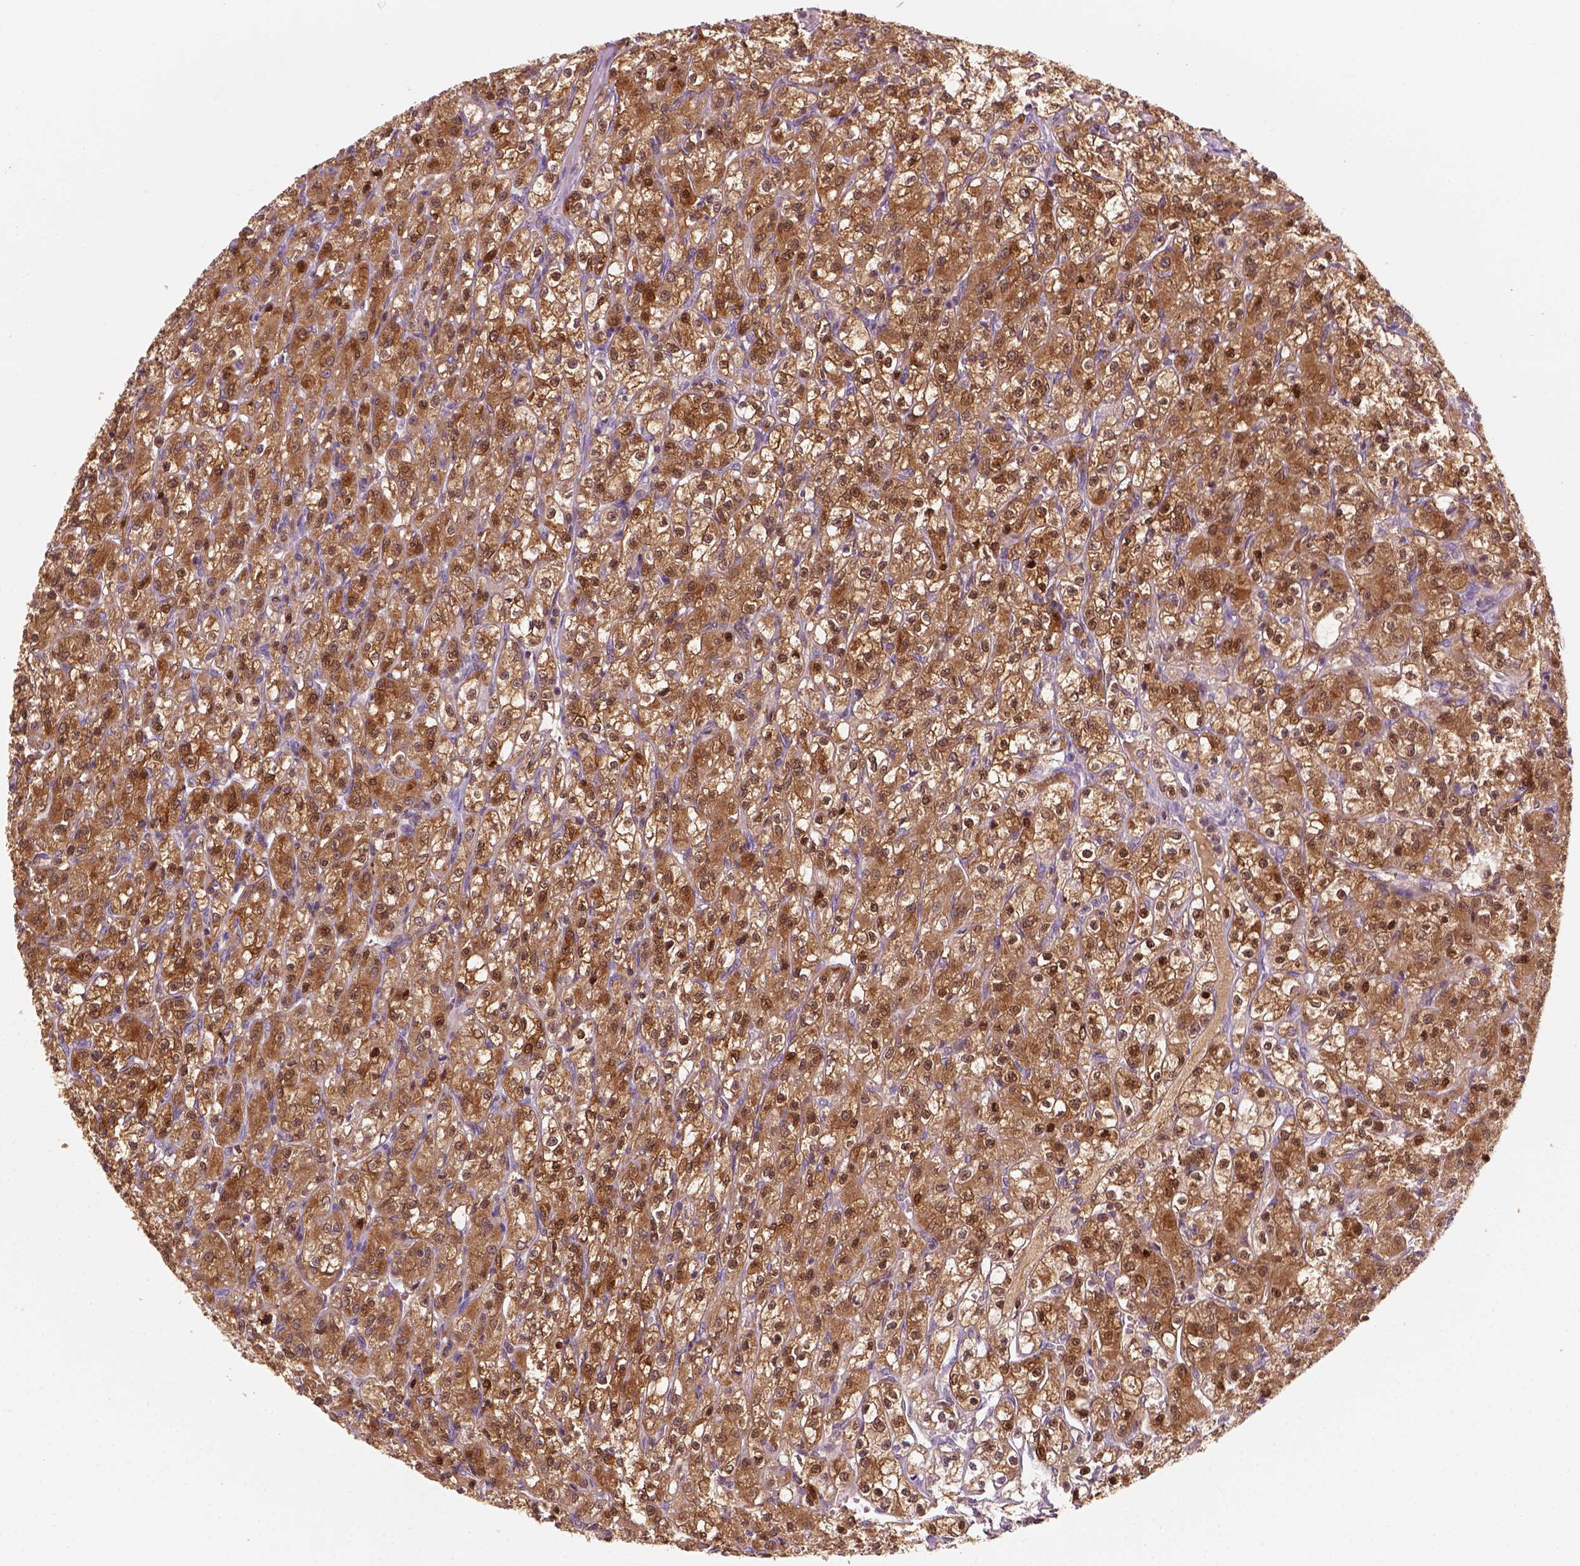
{"staining": {"intensity": "strong", "quantity": ">75%", "location": "cytoplasmic/membranous,nuclear"}, "tissue": "renal cancer", "cell_type": "Tumor cells", "image_type": "cancer", "snomed": [{"axis": "morphology", "description": "Adenocarcinoma, NOS"}, {"axis": "topography", "description": "Kidney"}], "caption": "Immunohistochemical staining of human renal cancer (adenocarcinoma) reveals high levels of strong cytoplasmic/membranous and nuclear protein expression in about >75% of tumor cells. (DAB (3,3'-diaminobenzidine) = brown stain, brightfield microscopy at high magnification).", "gene": "GOT1", "patient": {"sex": "female", "age": 70}}